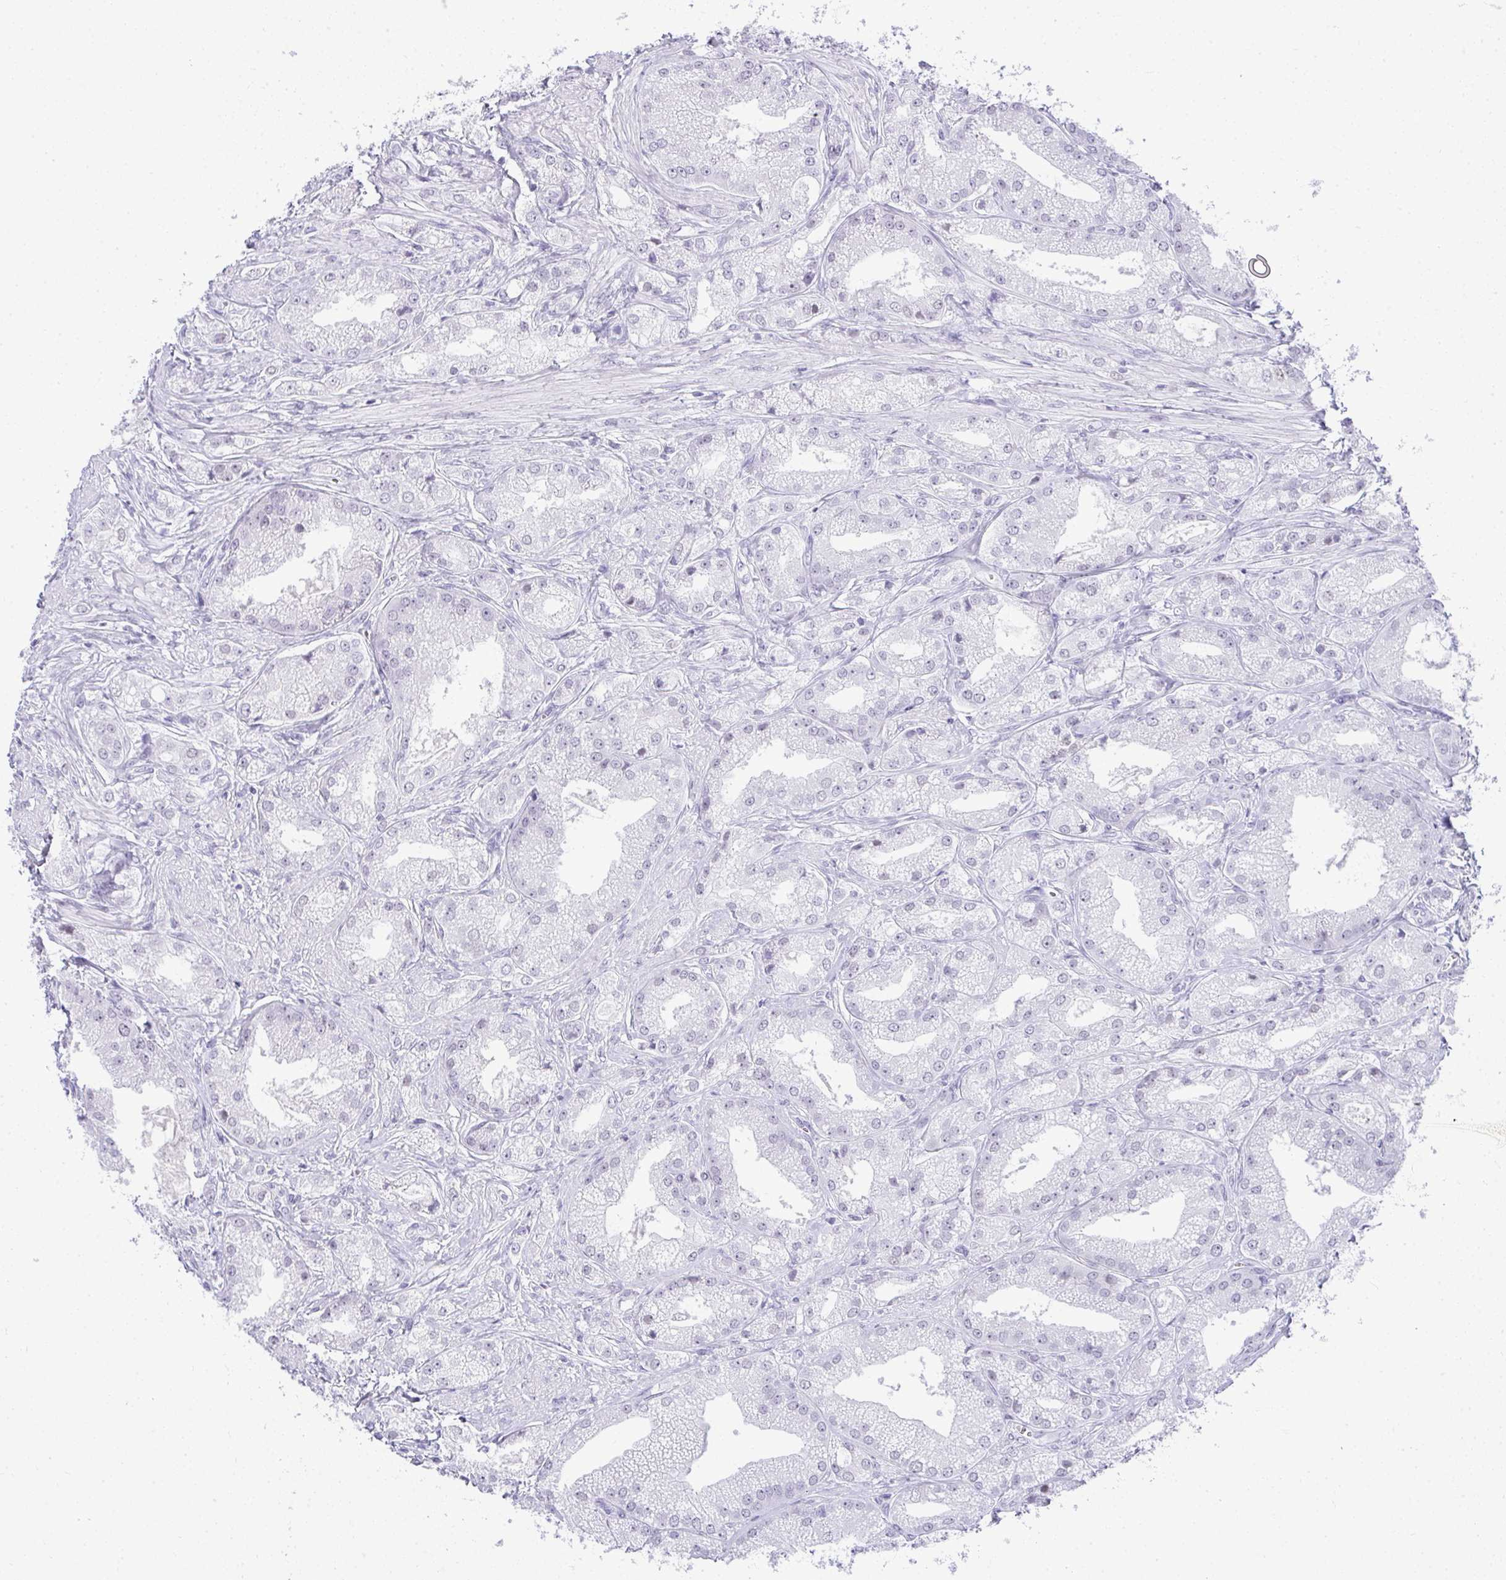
{"staining": {"intensity": "negative", "quantity": "none", "location": "none"}, "tissue": "prostate cancer", "cell_type": "Tumor cells", "image_type": "cancer", "snomed": [{"axis": "morphology", "description": "Adenocarcinoma, High grade"}, {"axis": "topography", "description": "Prostate"}], "caption": "An IHC histopathology image of prostate adenocarcinoma (high-grade) is shown. There is no staining in tumor cells of prostate adenocarcinoma (high-grade).", "gene": "PLA2G1B", "patient": {"sex": "male", "age": 61}}